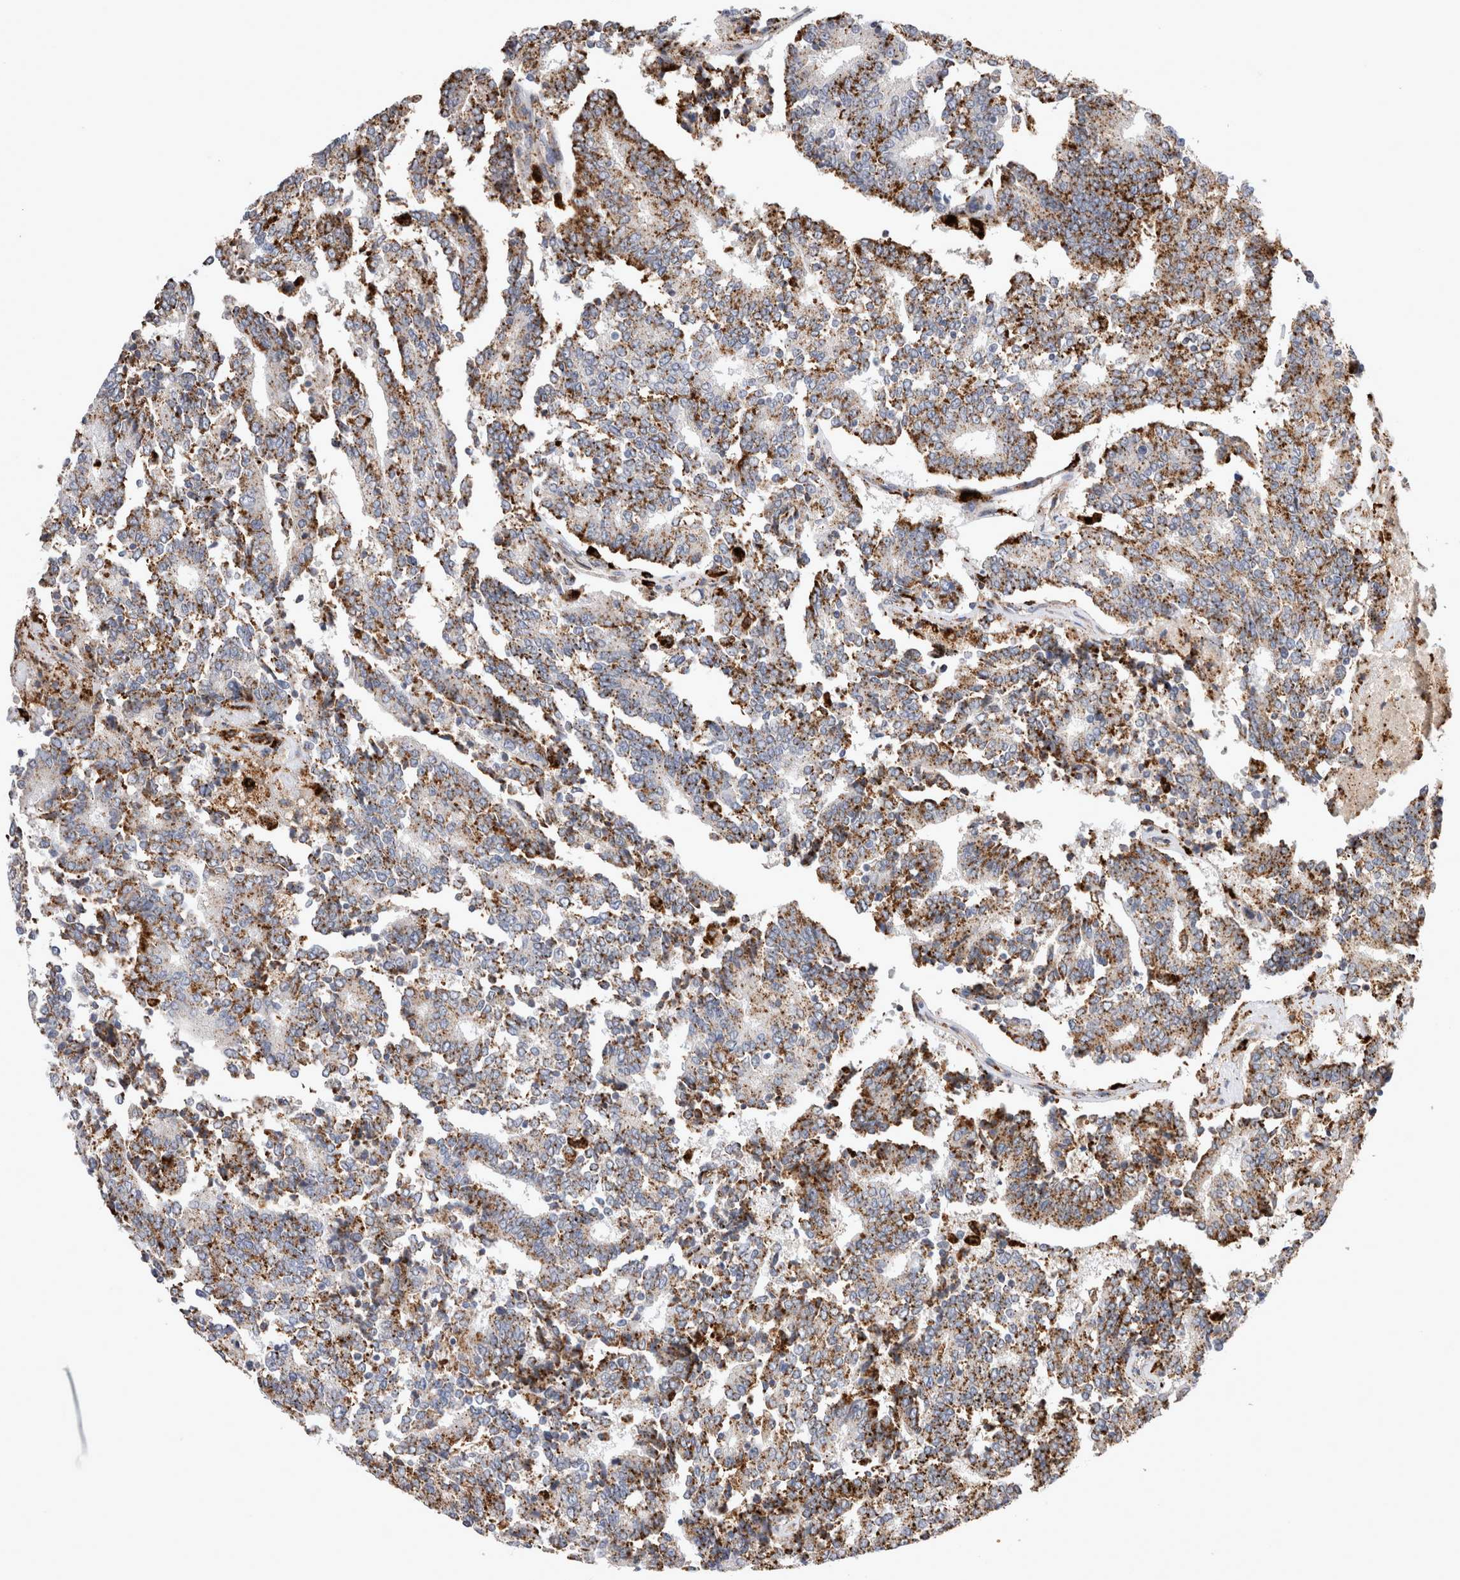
{"staining": {"intensity": "moderate", "quantity": ">75%", "location": "cytoplasmic/membranous"}, "tissue": "prostate cancer", "cell_type": "Tumor cells", "image_type": "cancer", "snomed": [{"axis": "morphology", "description": "Normal tissue, NOS"}, {"axis": "morphology", "description": "Adenocarcinoma, High grade"}, {"axis": "topography", "description": "Prostate"}, {"axis": "topography", "description": "Seminal veicle"}], "caption": "Immunohistochemical staining of prostate cancer reveals medium levels of moderate cytoplasmic/membranous protein positivity in approximately >75% of tumor cells.", "gene": "CTSA", "patient": {"sex": "male", "age": 55}}